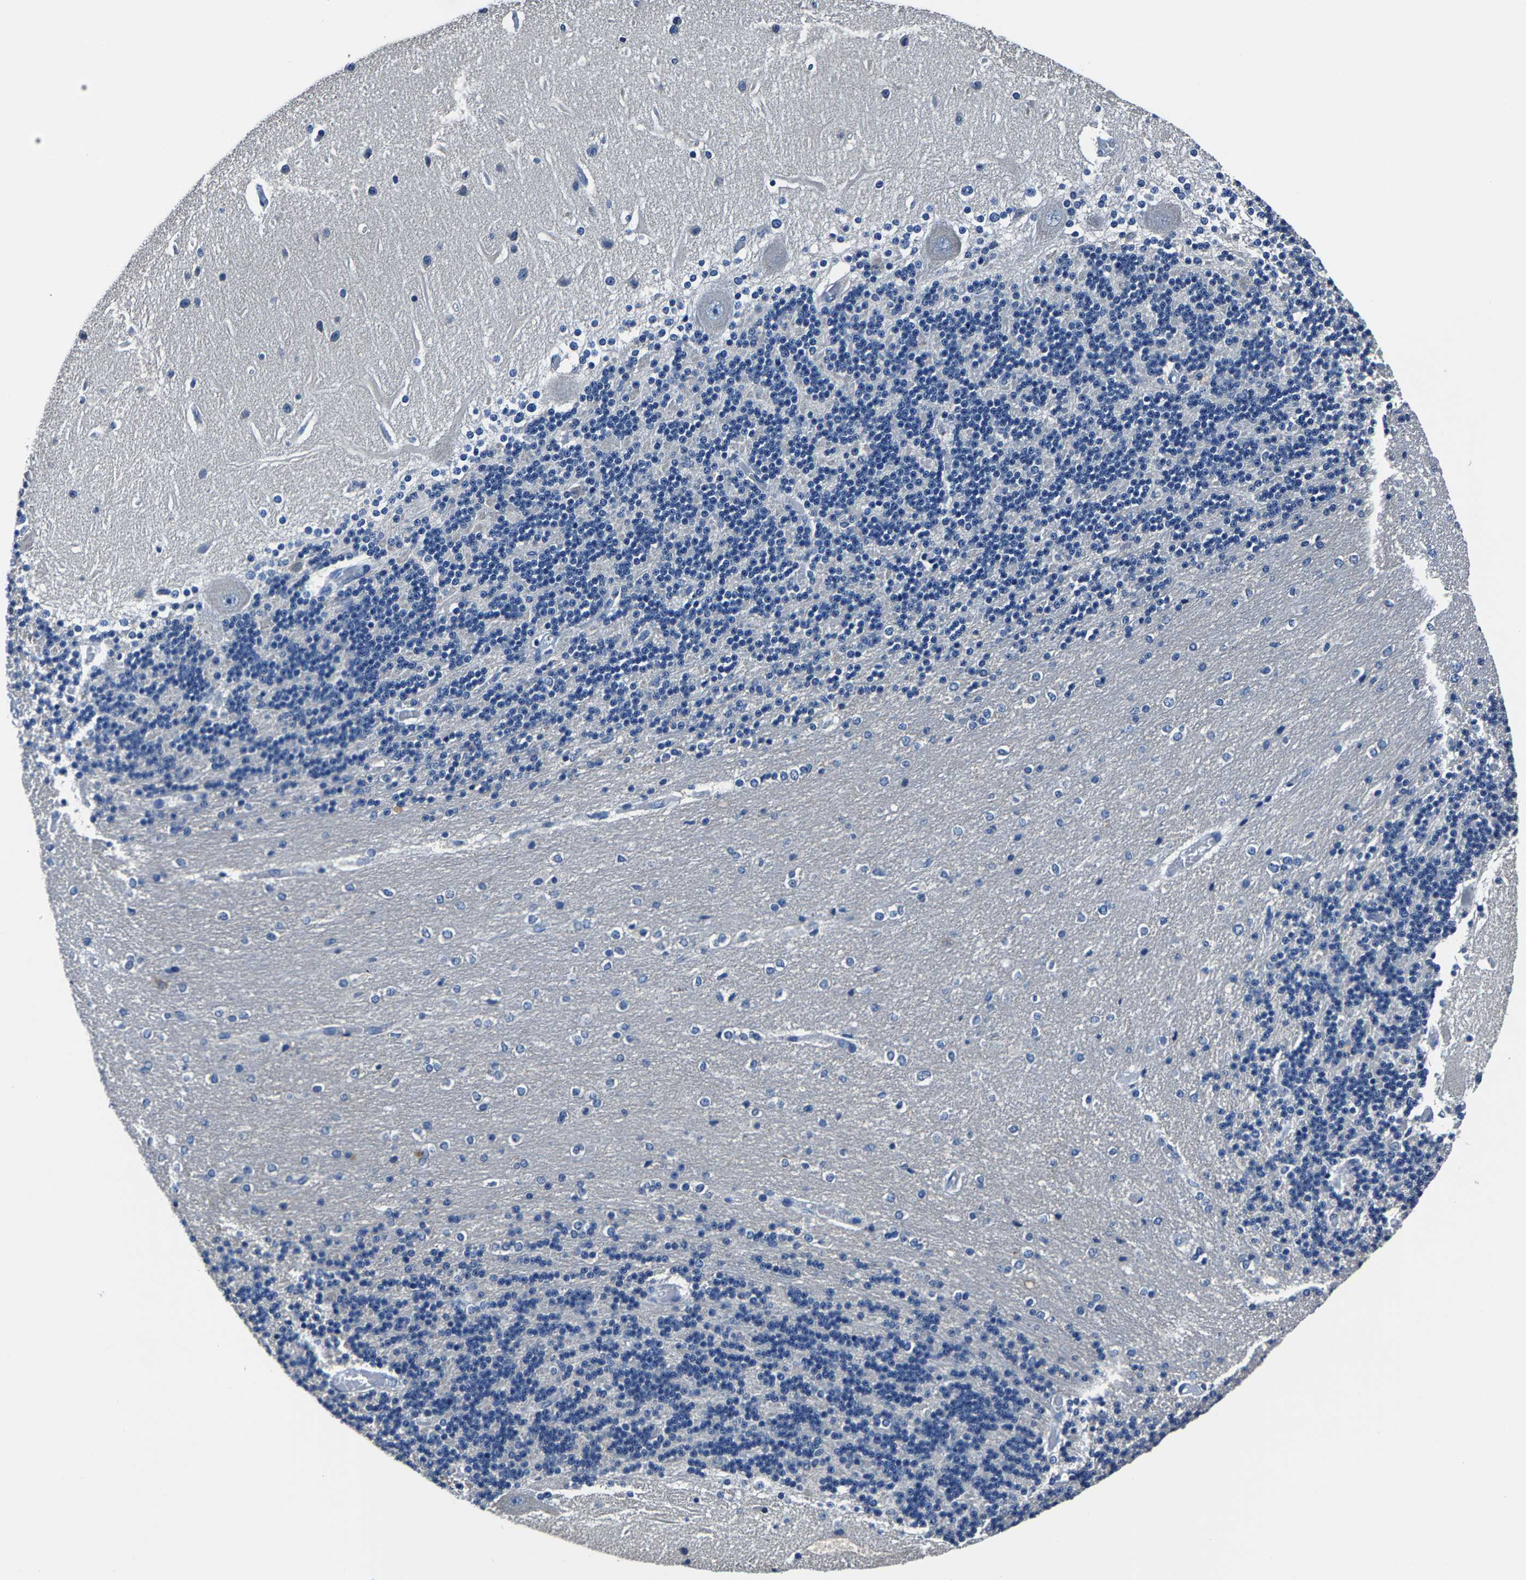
{"staining": {"intensity": "negative", "quantity": "none", "location": "none"}, "tissue": "cerebellum", "cell_type": "Cells in granular layer", "image_type": "normal", "snomed": [{"axis": "morphology", "description": "Normal tissue, NOS"}, {"axis": "topography", "description": "Cerebellum"}], "caption": "High power microscopy histopathology image of an IHC image of unremarkable cerebellum, revealing no significant positivity in cells in granular layer. The staining was performed using DAB to visualize the protein expression in brown, while the nuclei were stained in blue with hematoxylin (Magnification: 20x).", "gene": "ALDOB", "patient": {"sex": "female", "age": 54}}